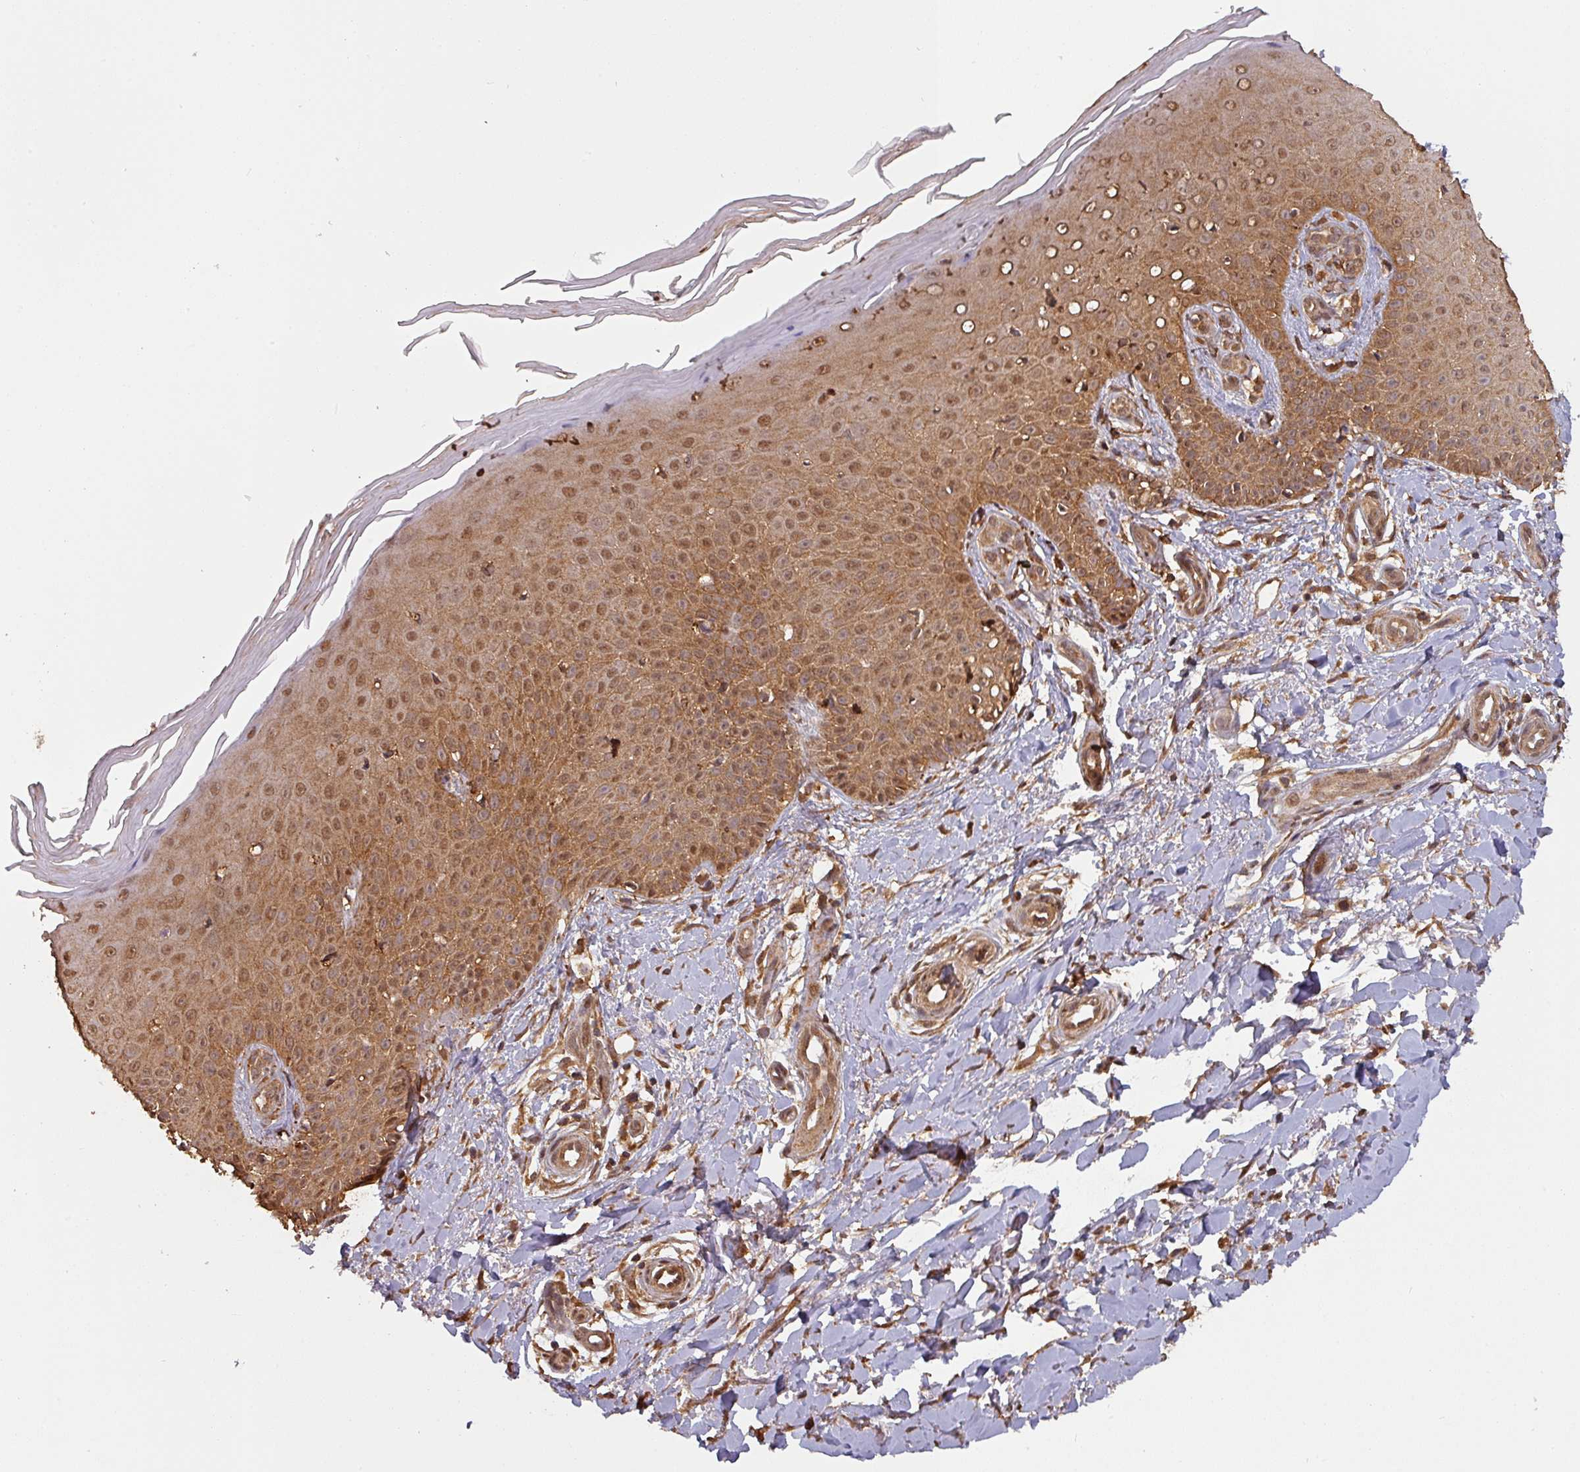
{"staining": {"intensity": "strong", "quantity": ">75%", "location": "cytoplasmic/membranous"}, "tissue": "skin", "cell_type": "Fibroblasts", "image_type": "normal", "snomed": [{"axis": "morphology", "description": "Normal tissue, NOS"}, {"axis": "topography", "description": "Skin"}], "caption": "Fibroblasts exhibit high levels of strong cytoplasmic/membranous positivity in approximately >75% of cells in benign skin. (Stains: DAB in brown, nuclei in blue, Microscopy: brightfield microscopy at high magnification).", "gene": "ZNF322", "patient": {"sex": "male", "age": 81}}